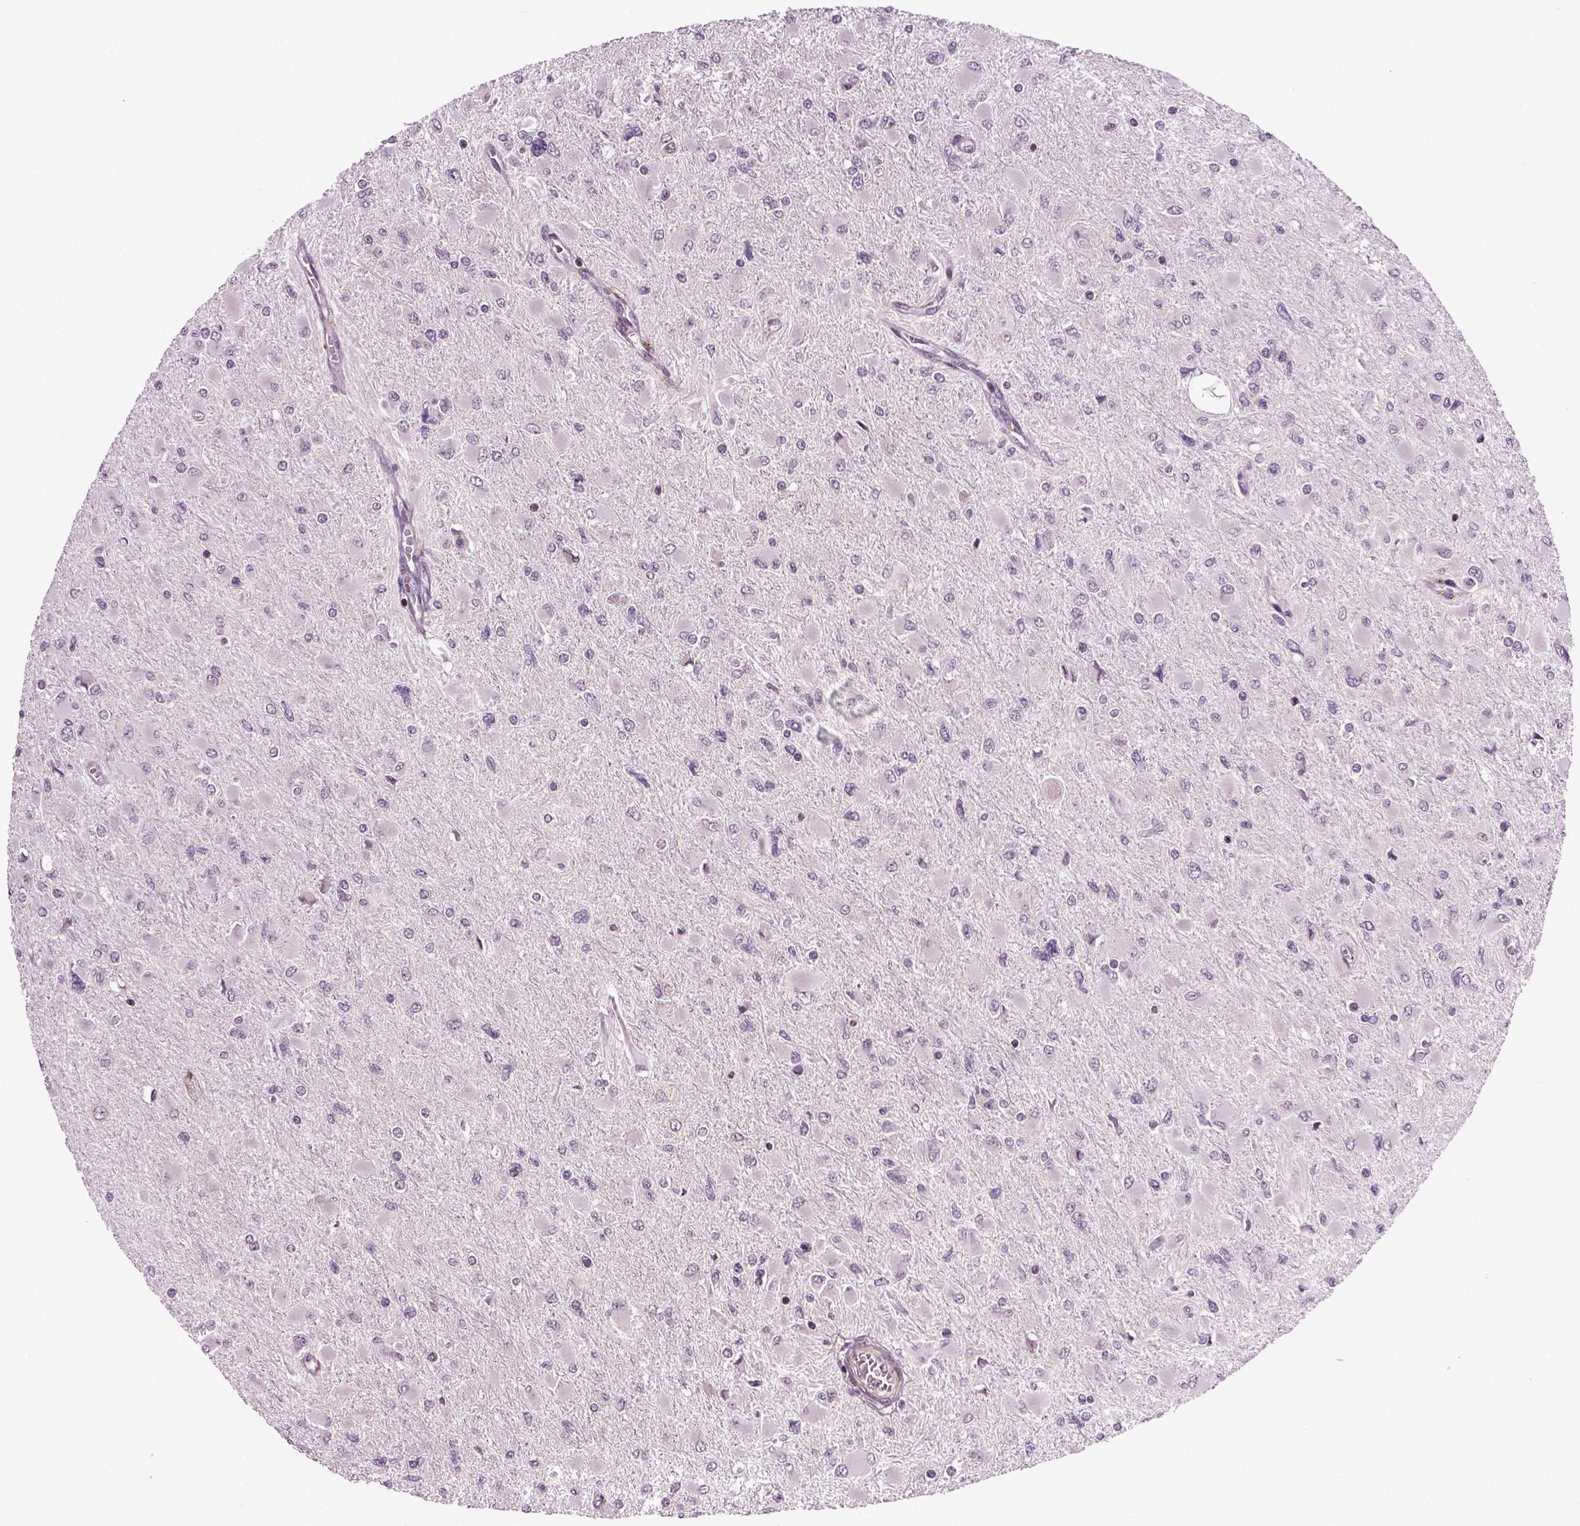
{"staining": {"intensity": "negative", "quantity": "none", "location": "none"}, "tissue": "glioma", "cell_type": "Tumor cells", "image_type": "cancer", "snomed": [{"axis": "morphology", "description": "Glioma, malignant, High grade"}, {"axis": "topography", "description": "Cerebral cortex"}], "caption": "A histopathology image of human glioma is negative for staining in tumor cells.", "gene": "KNSTRN", "patient": {"sex": "female", "age": 36}}